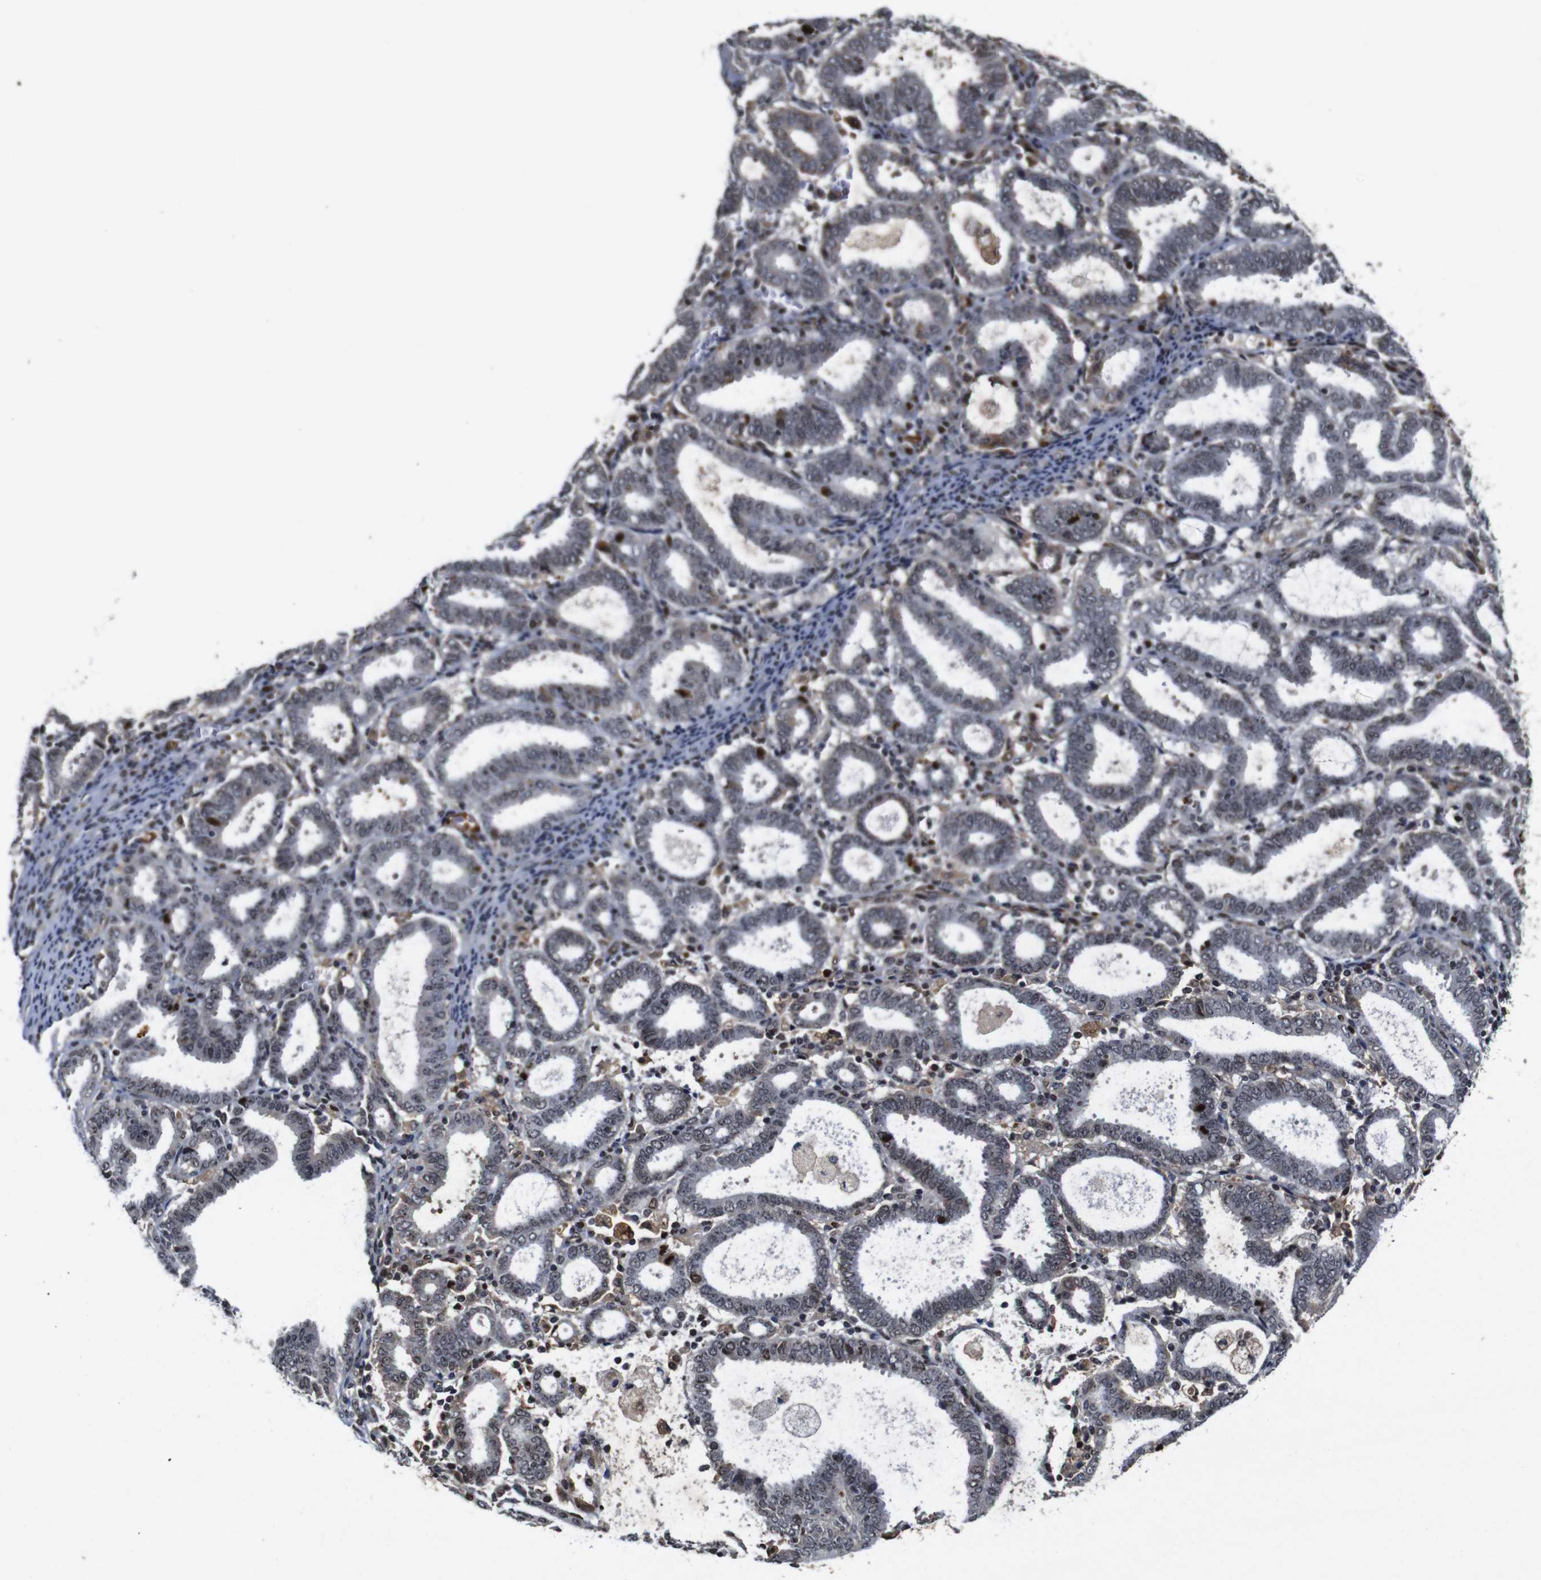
{"staining": {"intensity": "negative", "quantity": "none", "location": "none"}, "tissue": "endometrial cancer", "cell_type": "Tumor cells", "image_type": "cancer", "snomed": [{"axis": "morphology", "description": "Adenocarcinoma, NOS"}, {"axis": "topography", "description": "Uterus"}], "caption": "The immunohistochemistry (IHC) photomicrograph has no significant positivity in tumor cells of endometrial cancer tissue.", "gene": "MYC", "patient": {"sex": "female", "age": 83}}